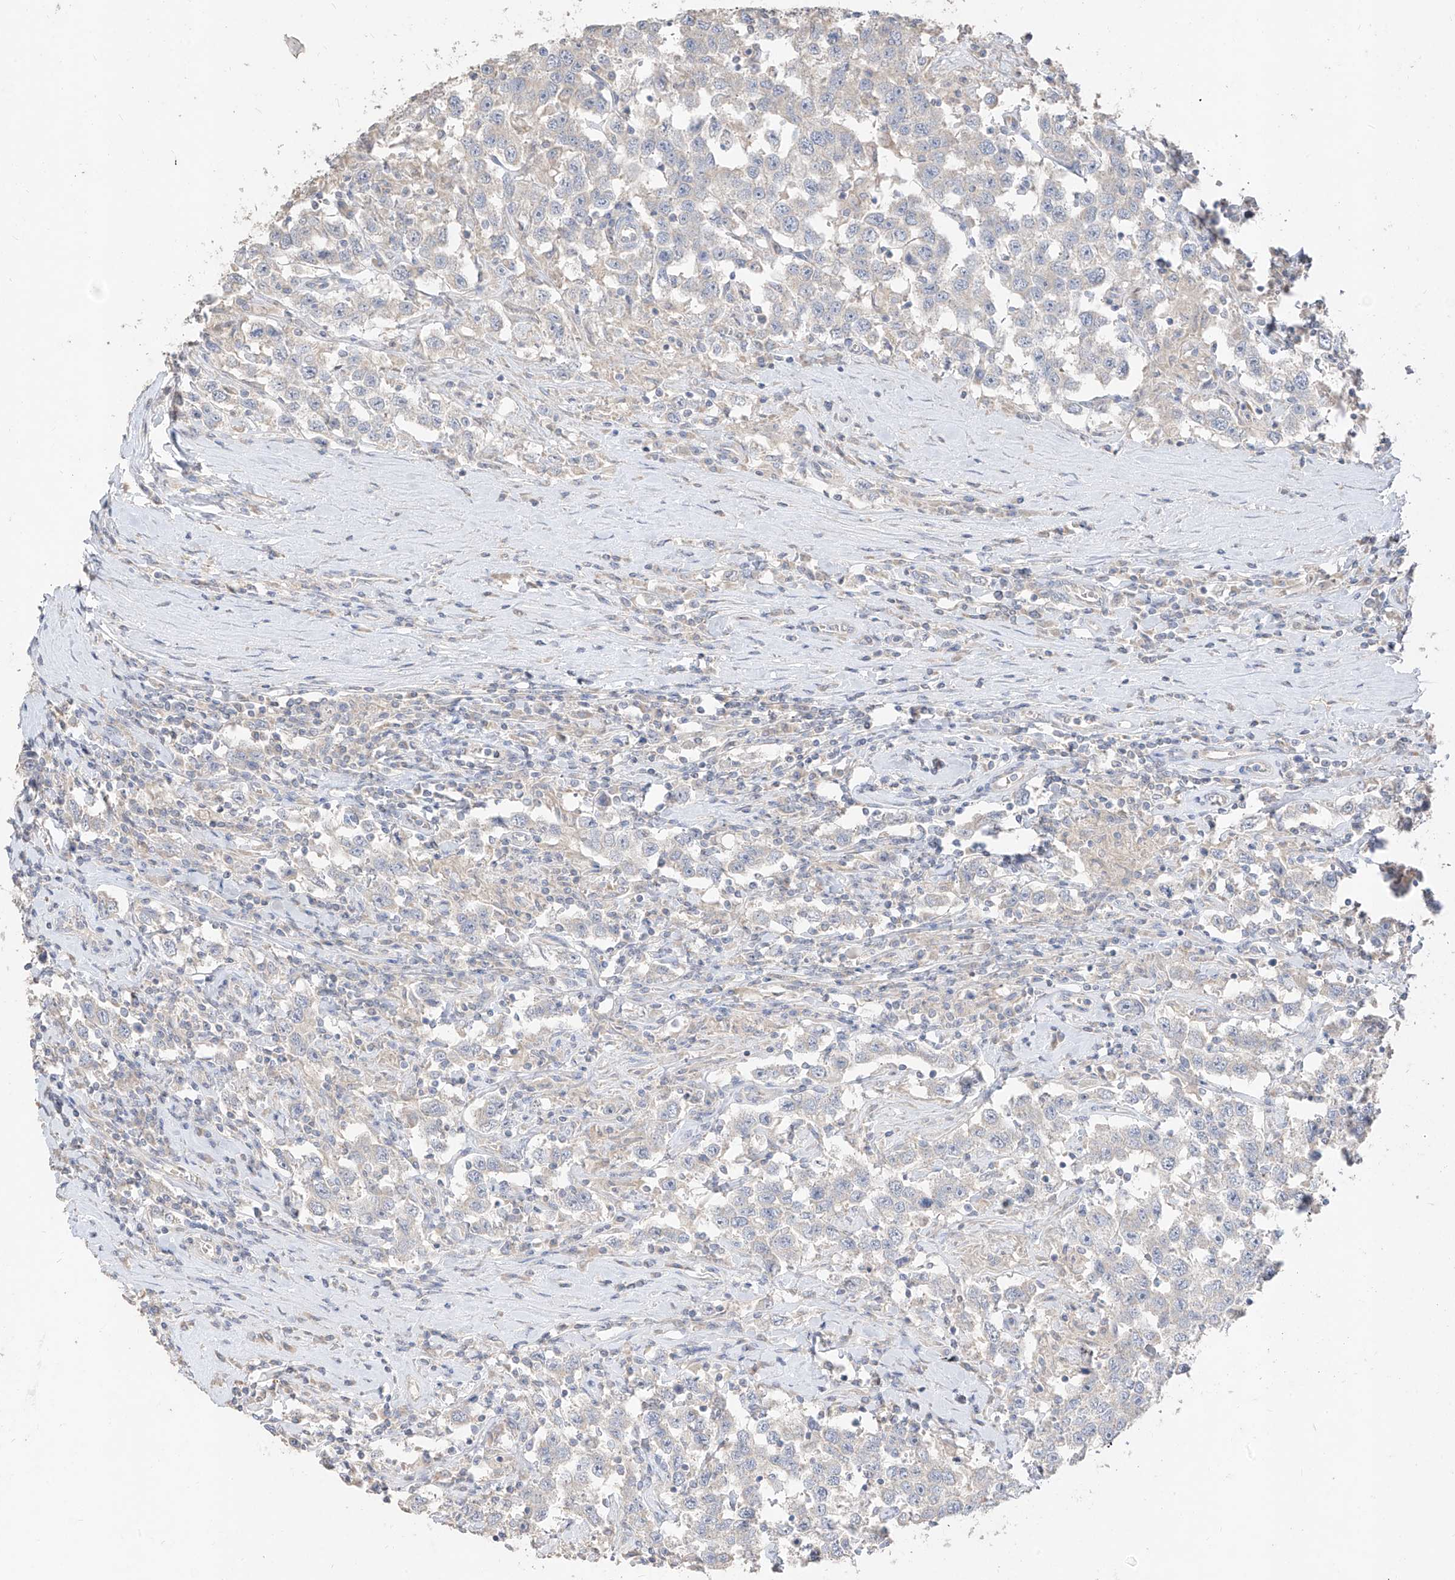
{"staining": {"intensity": "negative", "quantity": "none", "location": "none"}, "tissue": "testis cancer", "cell_type": "Tumor cells", "image_type": "cancer", "snomed": [{"axis": "morphology", "description": "Seminoma, NOS"}, {"axis": "topography", "description": "Testis"}], "caption": "IHC of human seminoma (testis) demonstrates no expression in tumor cells.", "gene": "ZZEF1", "patient": {"sex": "male", "age": 41}}